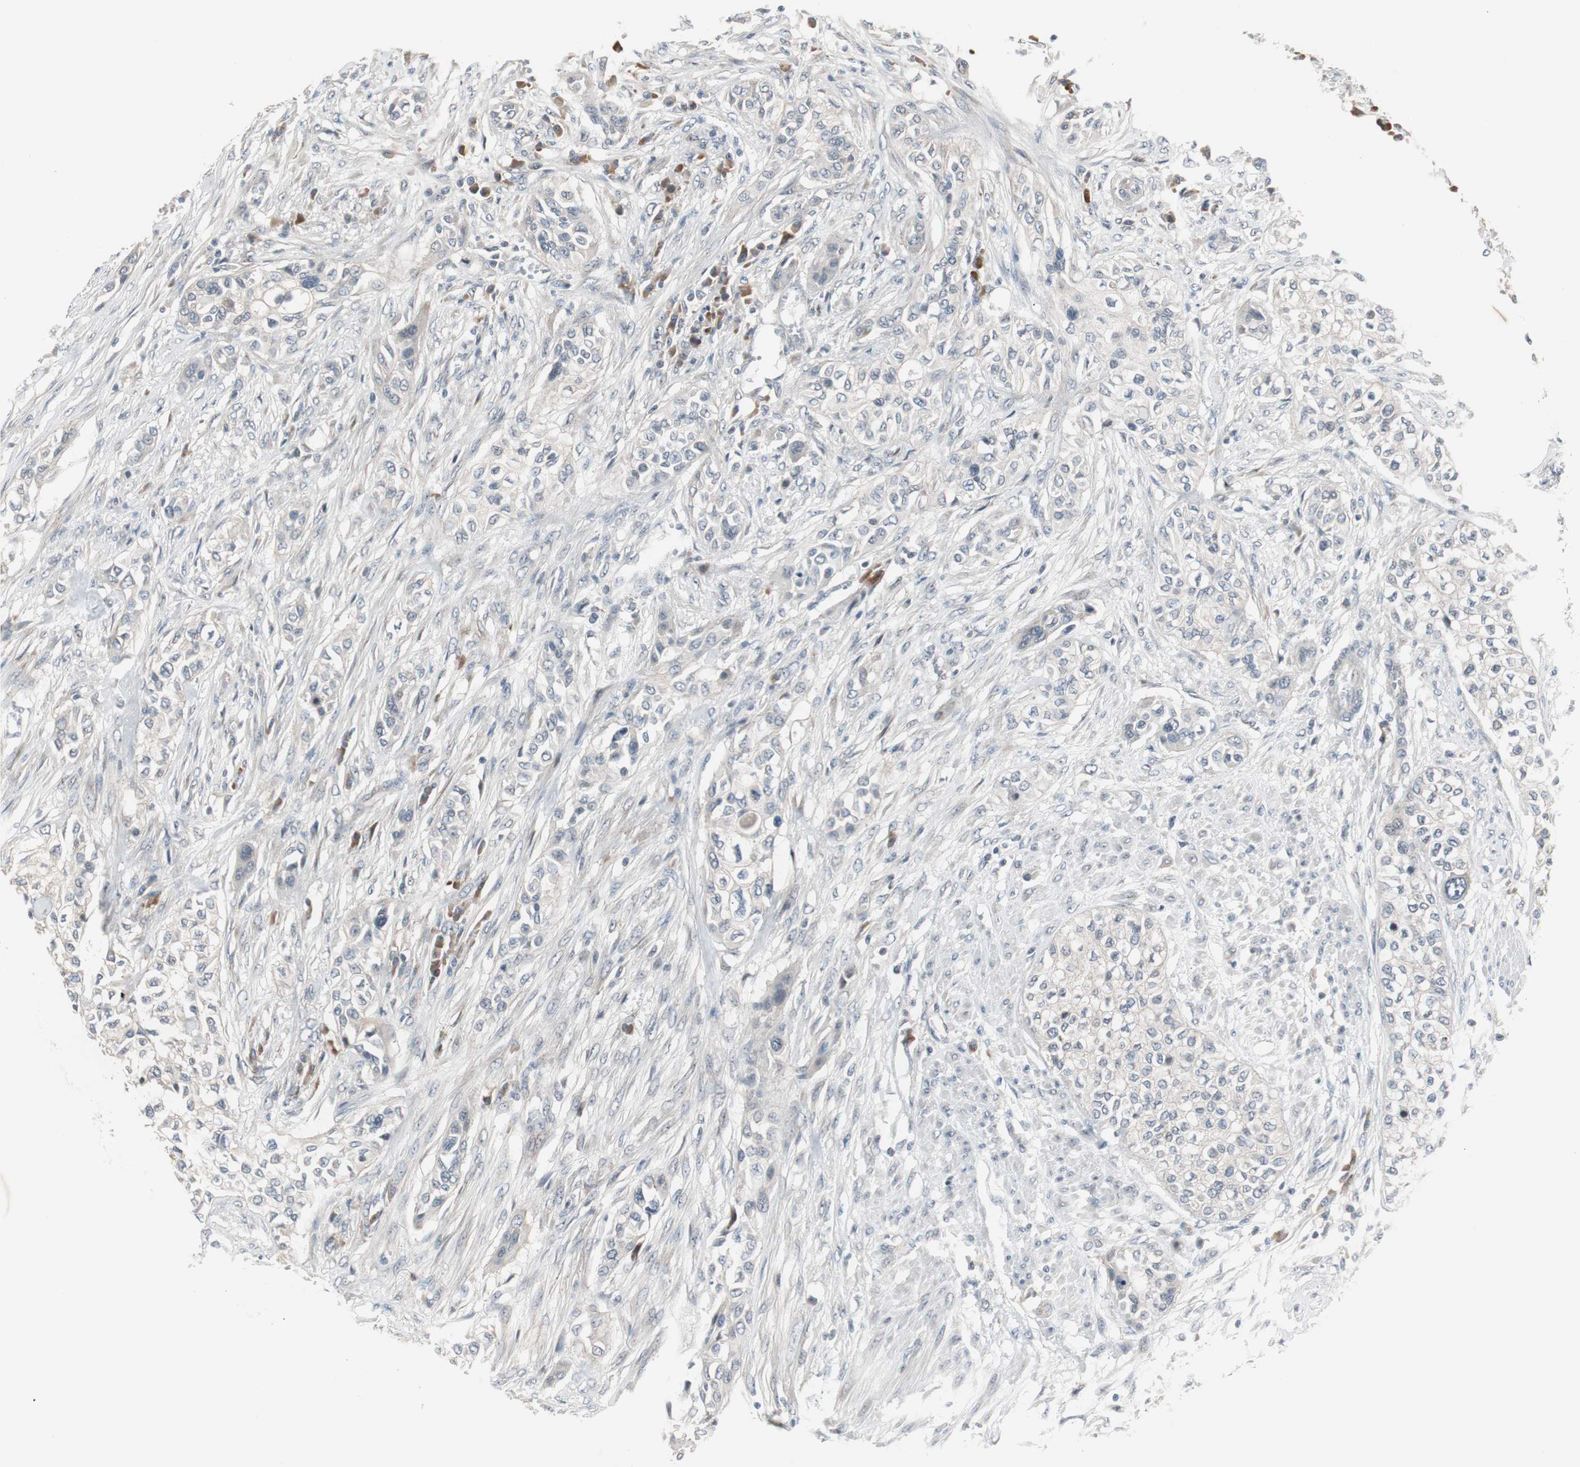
{"staining": {"intensity": "weak", "quantity": "25%-75%", "location": "cytoplasmic/membranous"}, "tissue": "urothelial cancer", "cell_type": "Tumor cells", "image_type": "cancer", "snomed": [{"axis": "morphology", "description": "Urothelial carcinoma, High grade"}, {"axis": "topography", "description": "Urinary bladder"}], "caption": "Urothelial carcinoma (high-grade) tissue reveals weak cytoplasmic/membranous staining in about 25%-75% of tumor cells", "gene": "ZMPSTE24", "patient": {"sex": "male", "age": 74}}